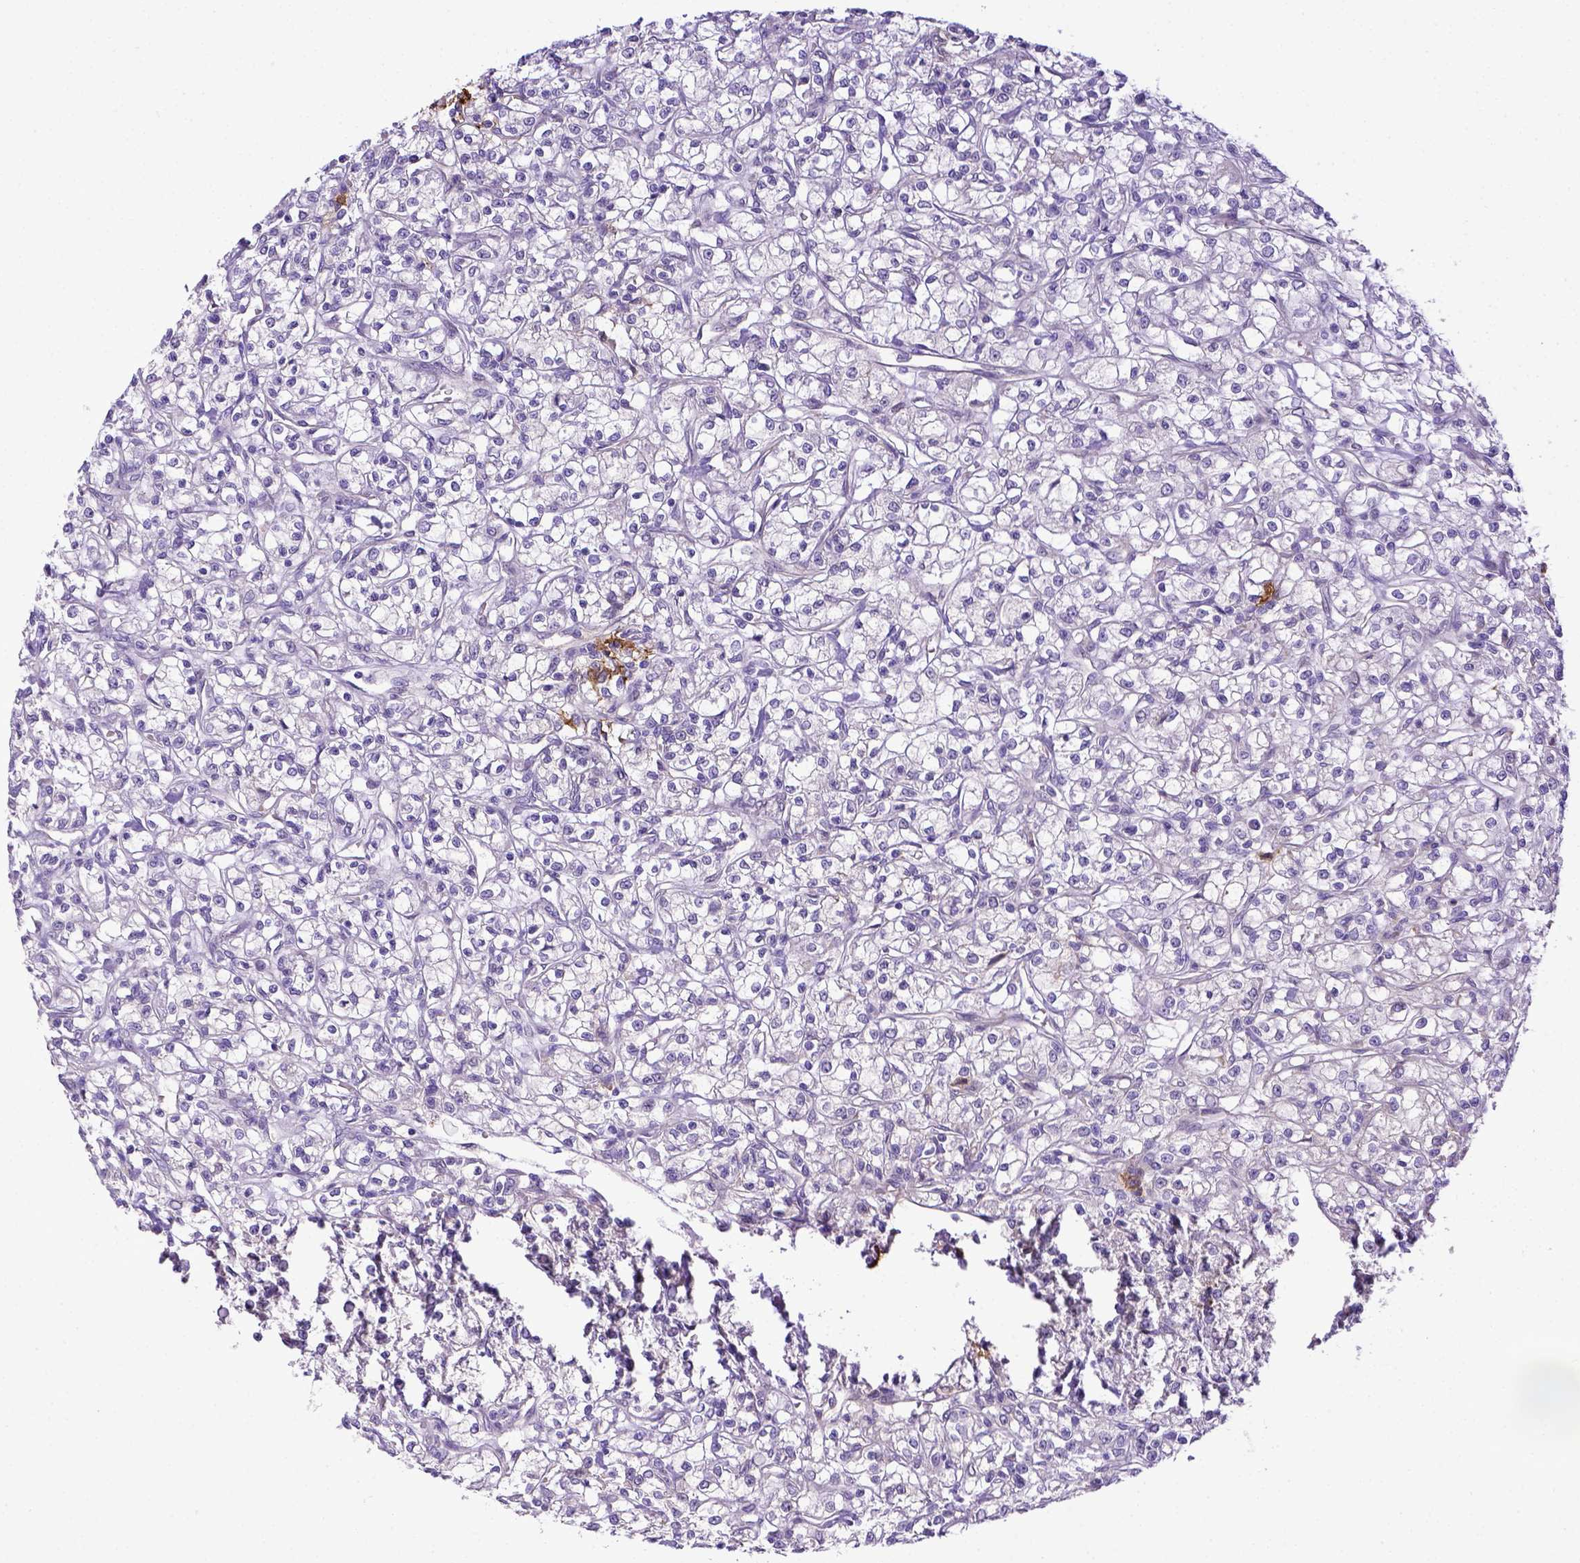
{"staining": {"intensity": "negative", "quantity": "none", "location": "none"}, "tissue": "renal cancer", "cell_type": "Tumor cells", "image_type": "cancer", "snomed": [{"axis": "morphology", "description": "Adenocarcinoma, NOS"}, {"axis": "topography", "description": "Kidney"}], "caption": "This histopathology image is of renal cancer (adenocarcinoma) stained with immunohistochemistry to label a protein in brown with the nuclei are counter-stained blue. There is no expression in tumor cells. (DAB (3,3'-diaminobenzidine) immunohistochemistry with hematoxylin counter stain).", "gene": "CD40", "patient": {"sex": "female", "age": 59}}